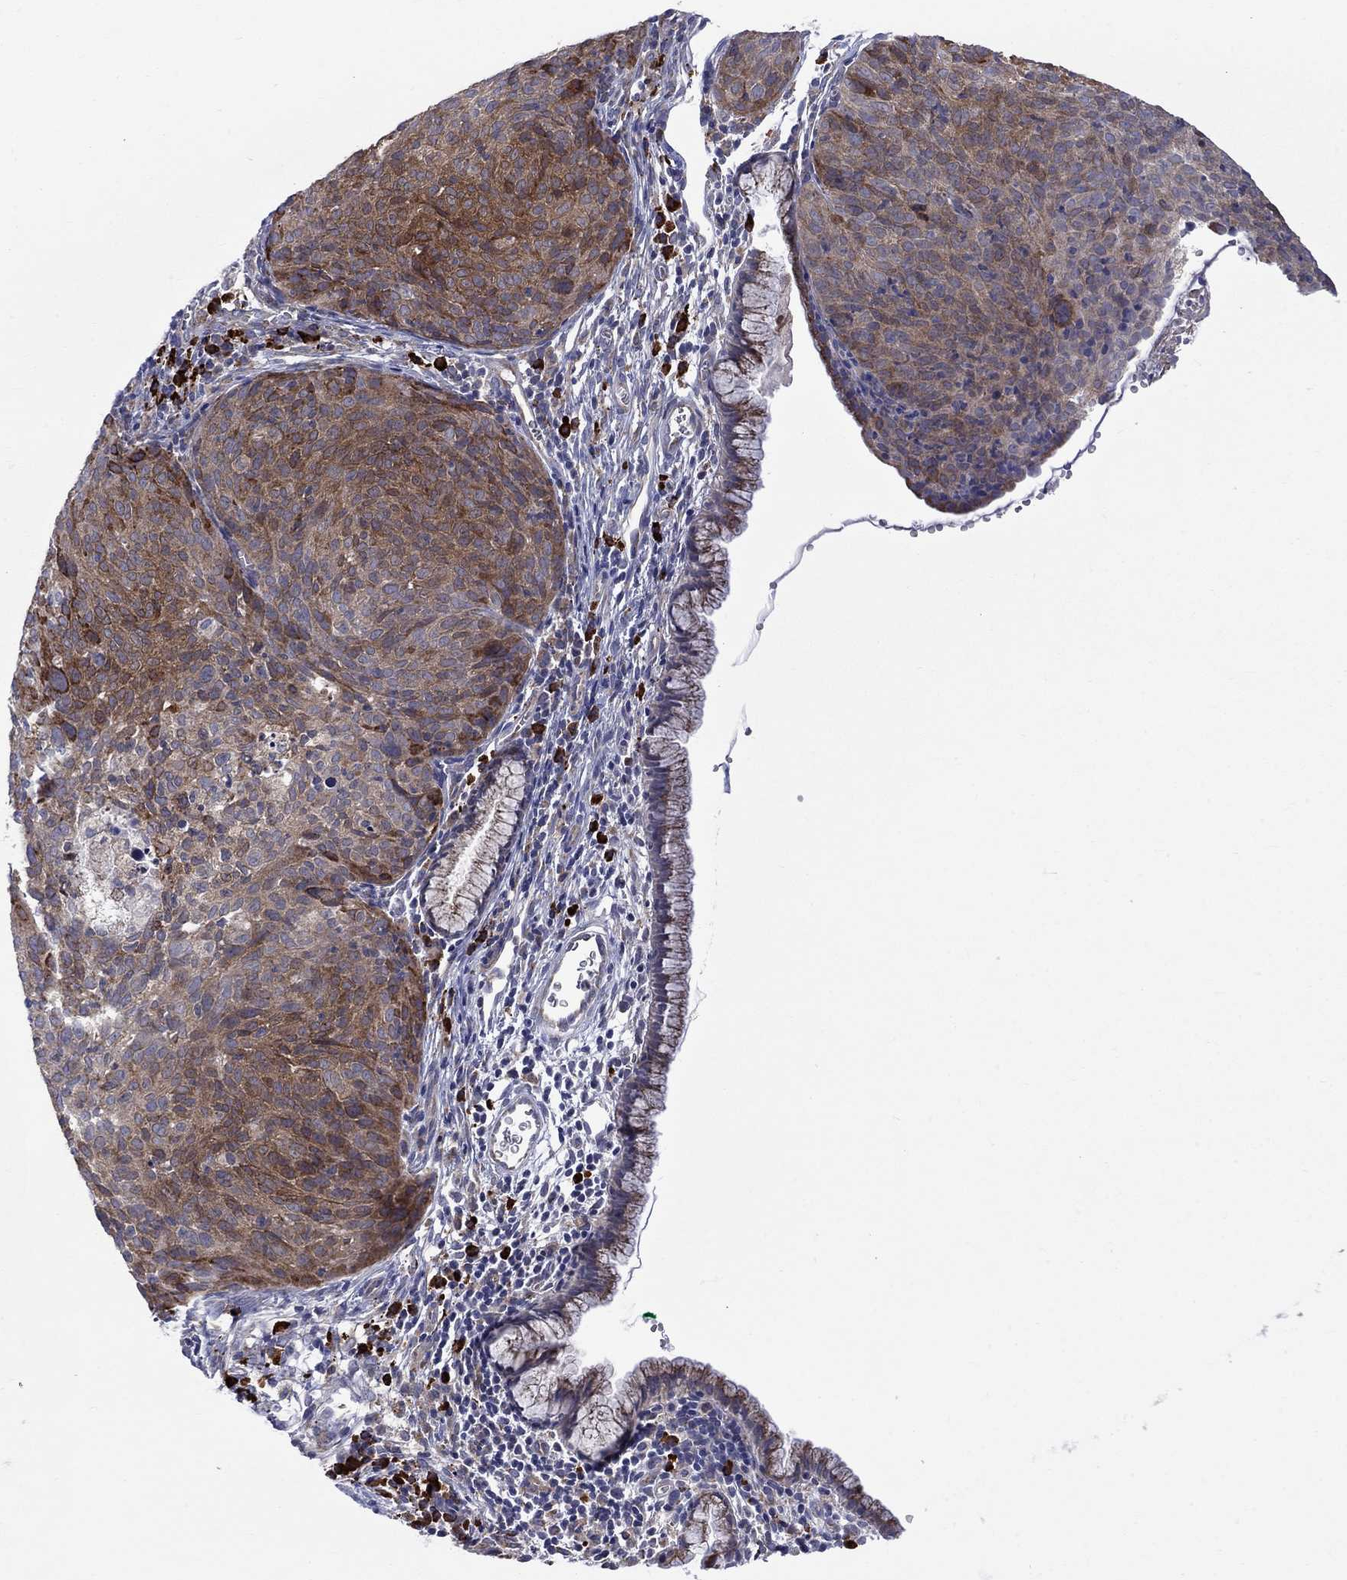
{"staining": {"intensity": "moderate", "quantity": "25%-75%", "location": "cytoplasmic/membranous"}, "tissue": "cervical cancer", "cell_type": "Tumor cells", "image_type": "cancer", "snomed": [{"axis": "morphology", "description": "Squamous cell carcinoma, NOS"}, {"axis": "topography", "description": "Cervix"}], "caption": "An image of cervical squamous cell carcinoma stained for a protein reveals moderate cytoplasmic/membranous brown staining in tumor cells.", "gene": "ASNS", "patient": {"sex": "female", "age": 39}}